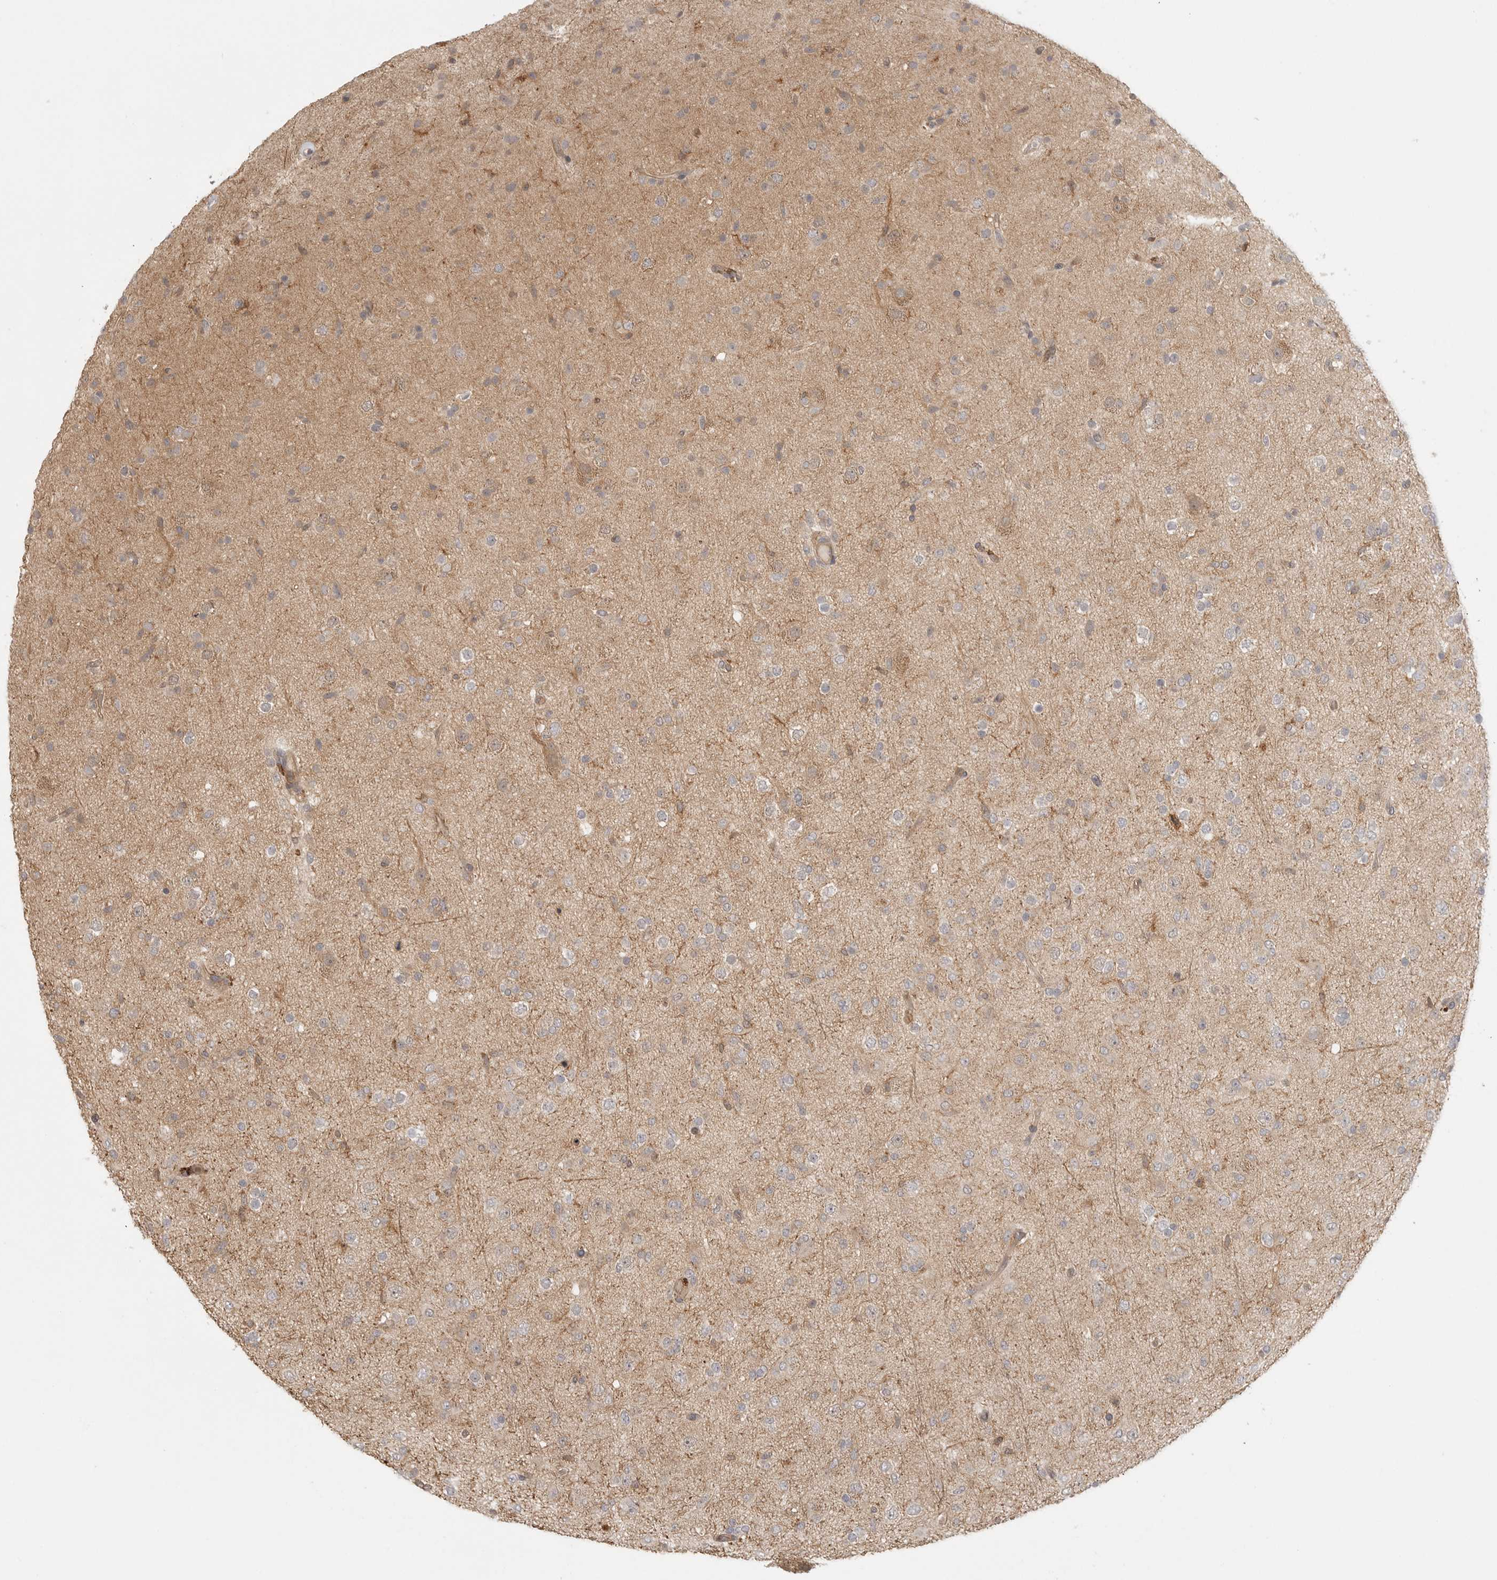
{"staining": {"intensity": "weak", "quantity": "25%-75%", "location": "cytoplasmic/membranous"}, "tissue": "glioma", "cell_type": "Tumor cells", "image_type": "cancer", "snomed": [{"axis": "morphology", "description": "Glioma, malignant, Low grade"}, {"axis": "topography", "description": "Brain"}], "caption": "Immunohistochemistry (IHC) histopathology image of neoplastic tissue: human glioma stained using IHC exhibits low levels of weak protein expression localized specifically in the cytoplasmic/membranous of tumor cells, appearing as a cytoplasmic/membranous brown color.", "gene": "DBNL", "patient": {"sex": "male", "age": 65}}